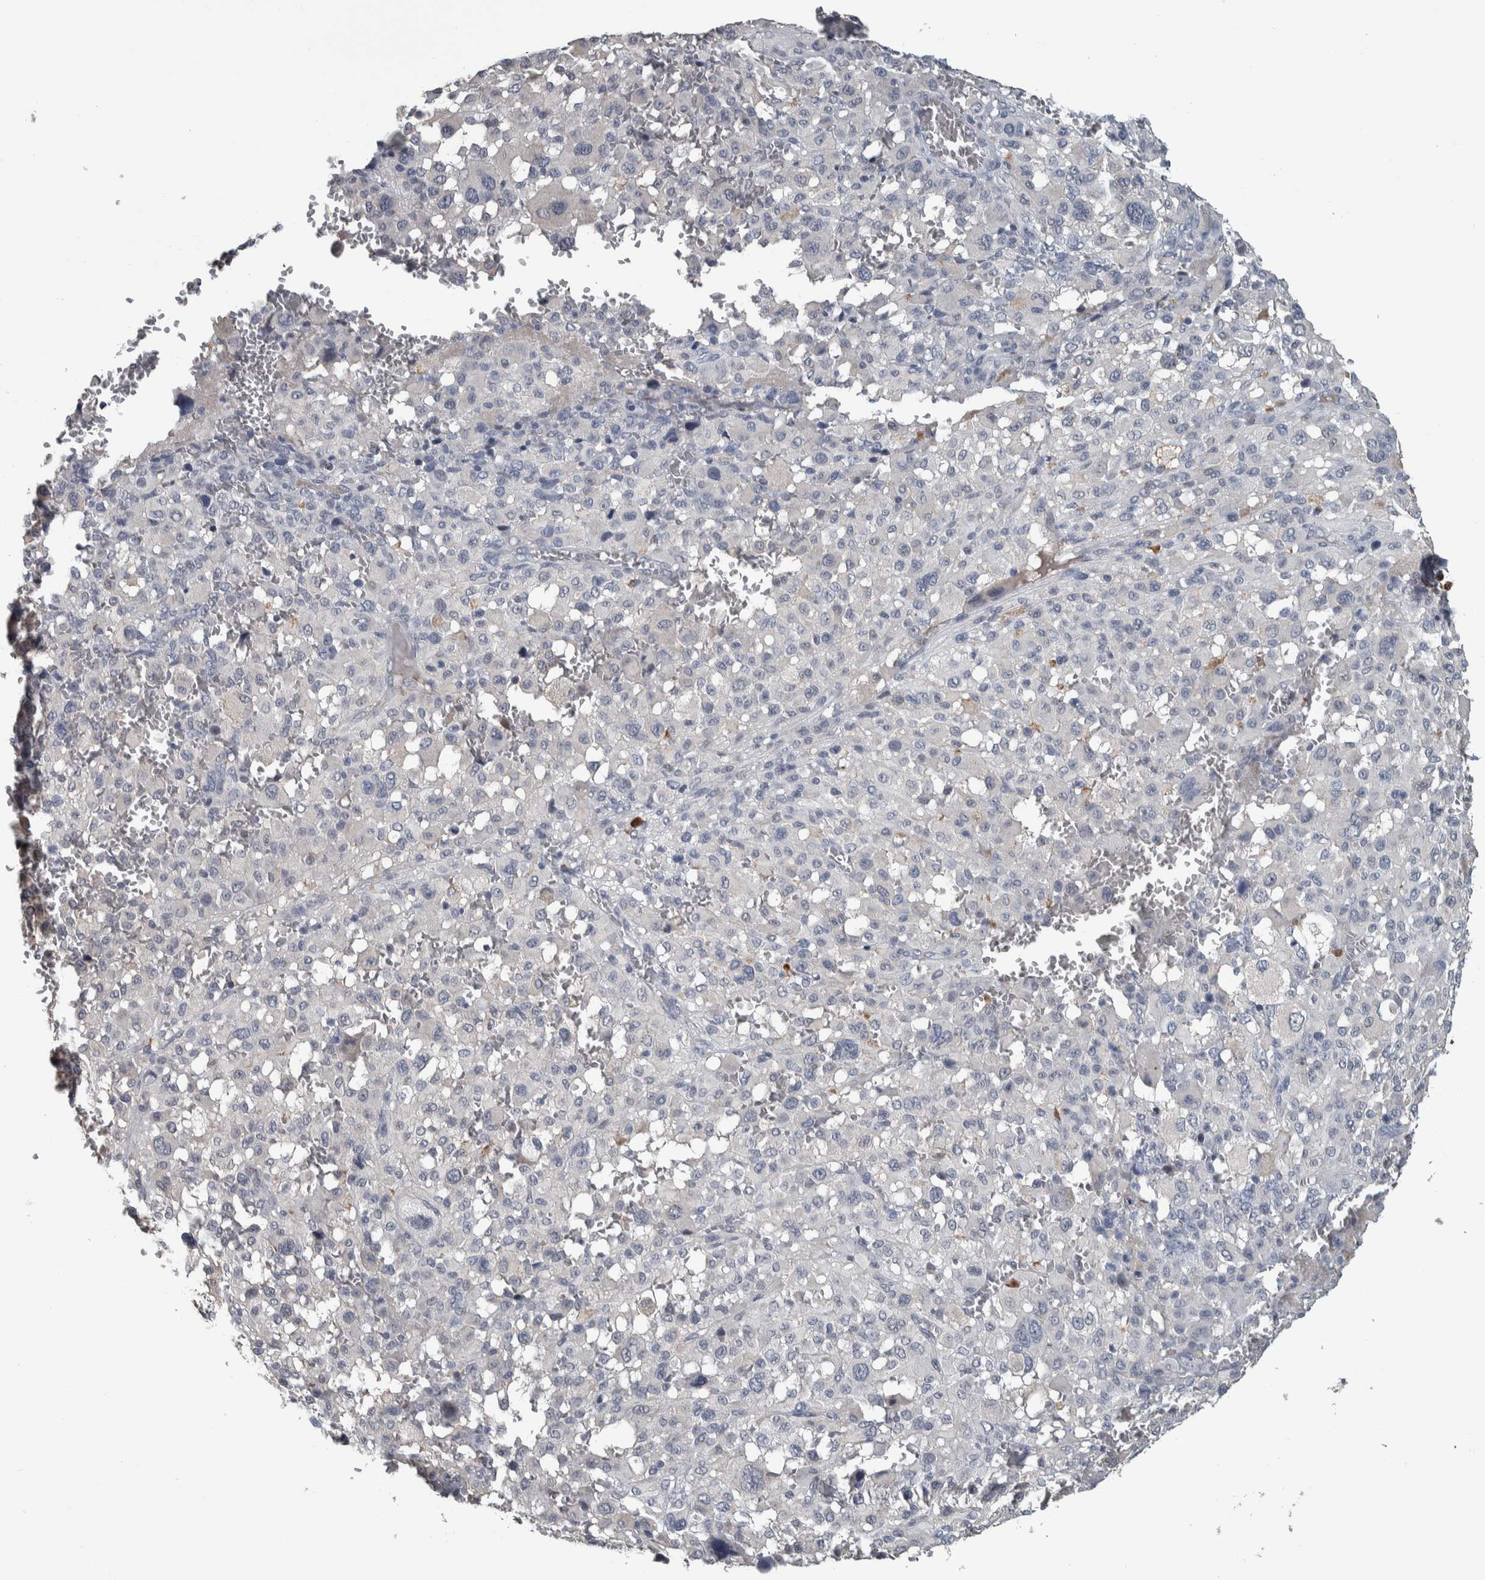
{"staining": {"intensity": "negative", "quantity": "none", "location": "none"}, "tissue": "melanoma", "cell_type": "Tumor cells", "image_type": "cancer", "snomed": [{"axis": "morphology", "description": "Malignant melanoma, Metastatic site"}, {"axis": "topography", "description": "Skin"}], "caption": "A high-resolution micrograph shows IHC staining of malignant melanoma (metastatic site), which displays no significant staining in tumor cells.", "gene": "CAVIN4", "patient": {"sex": "female", "age": 74}}